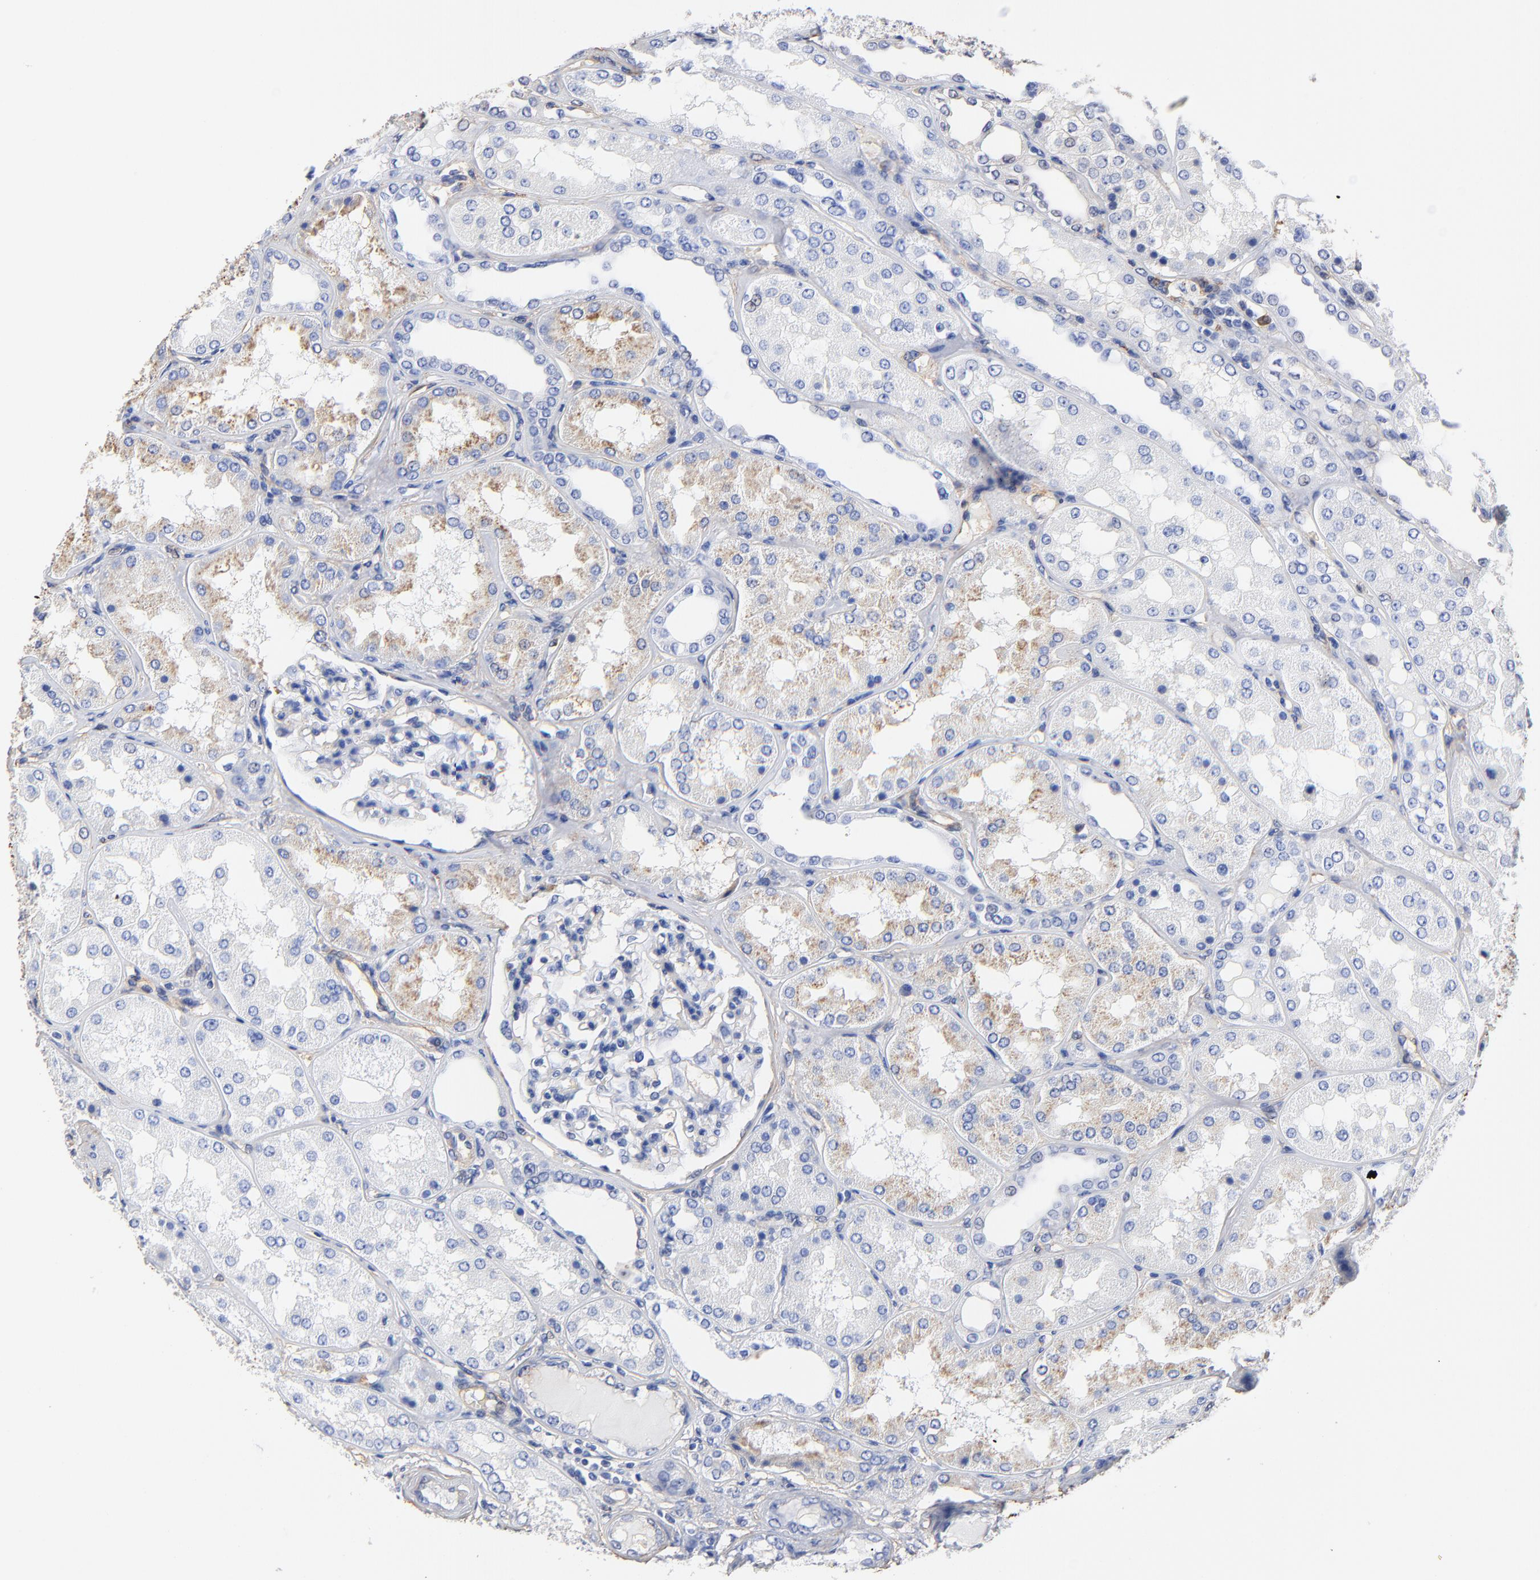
{"staining": {"intensity": "negative", "quantity": "none", "location": "none"}, "tissue": "kidney", "cell_type": "Cells in glomeruli", "image_type": "normal", "snomed": [{"axis": "morphology", "description": "Normal tissue, NOS"}, {"axis": "topography", "description": "Kidney"}], "caption": "IHC histopathology image of normal kidney: kidney stained with DAB (3,3'-diaminobenzidine) demonstrates no significant protein positivity in cells in glomeruli. (Stains: DAB immunohistochemistry (IHC) with hematoxylin counter stain, Microscopy: brightfield microscopy at high magnification).", "gene": "TAGLN2", "patient": {"sex": "female", "age": 56}}